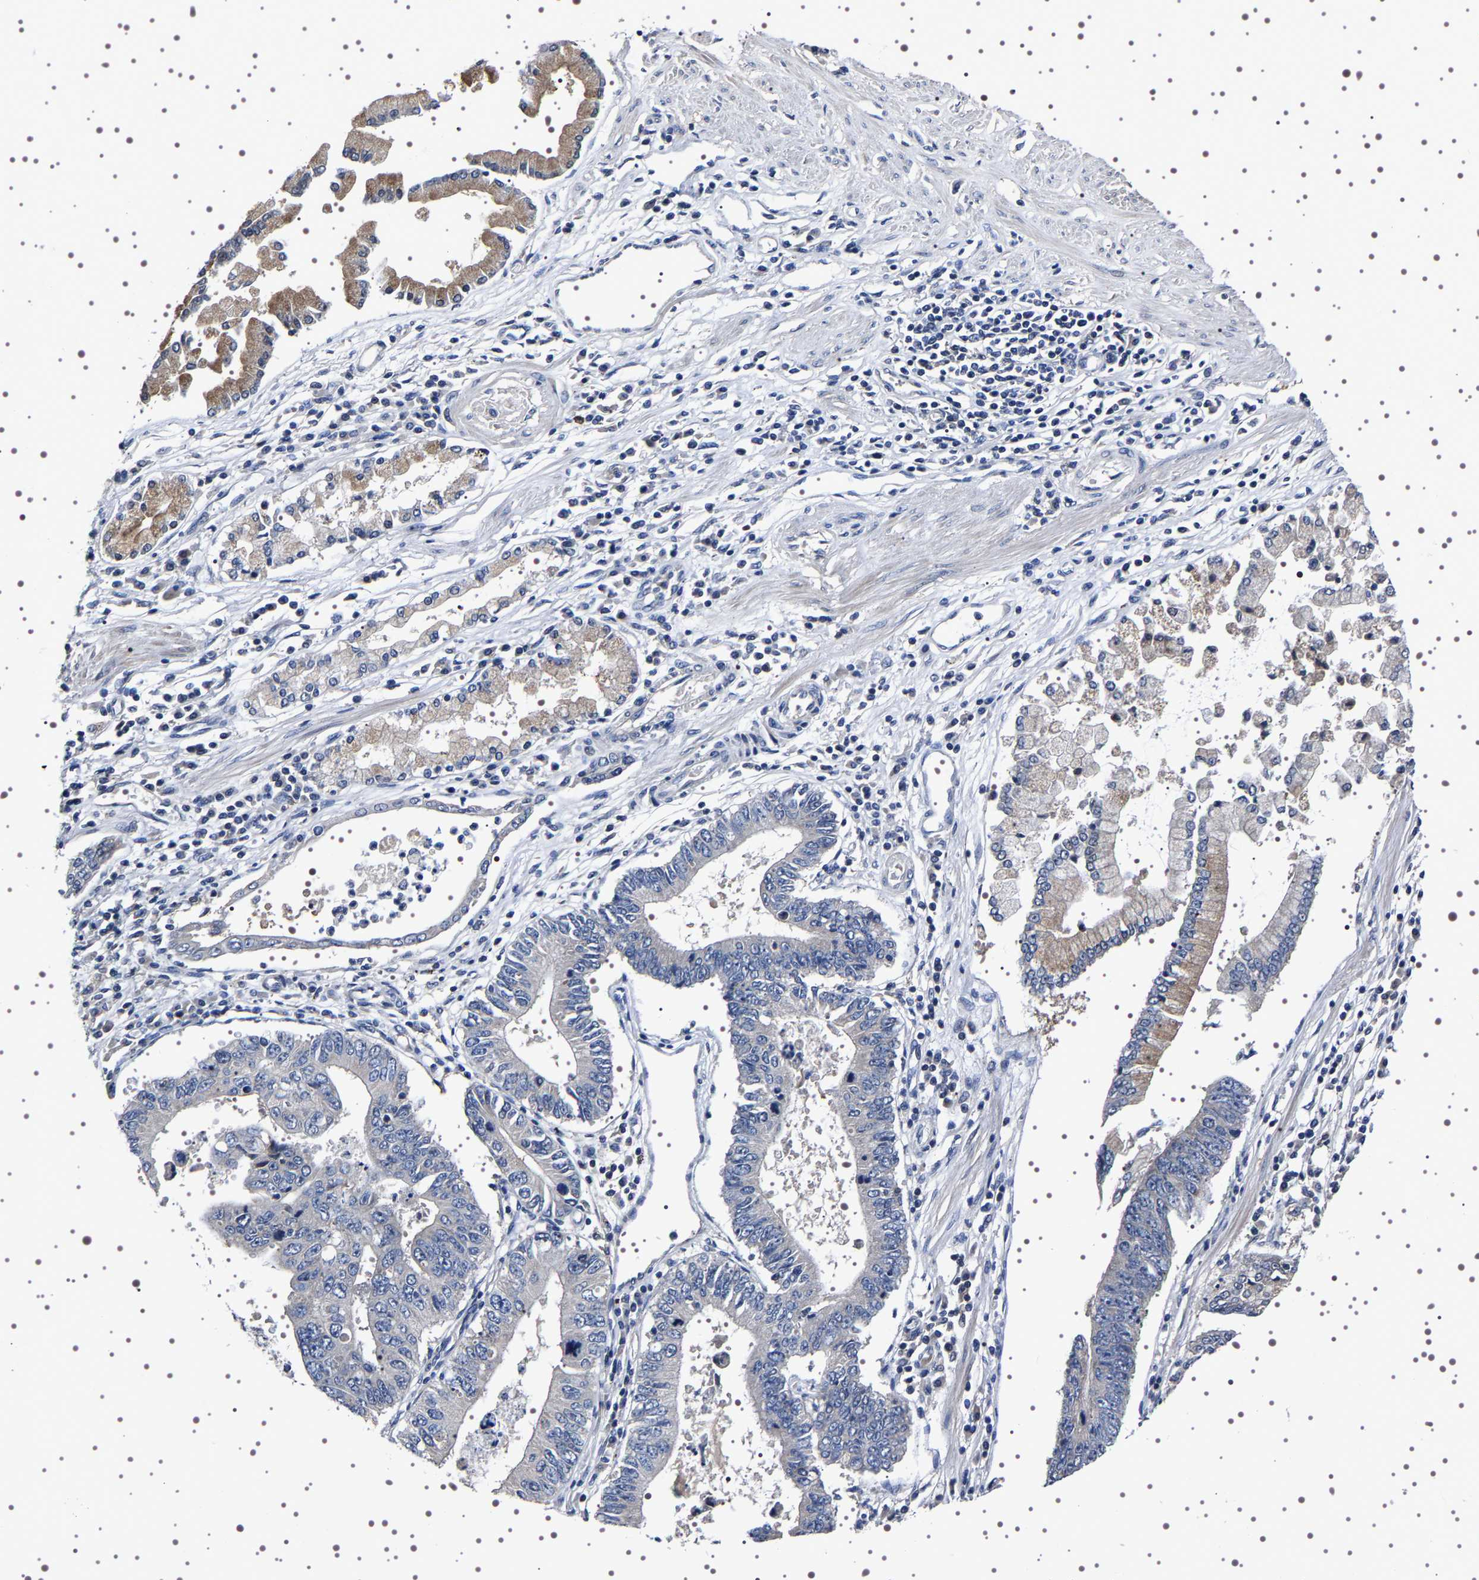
{"staining": {"intensity": "negative", "quantity": "none", "location": "none"}, "tissue": "stomach cancer", "cell_type": "Tumor cells", "image_type": "cancer", "snomed": [{"axis": "morphology", "description": "Adenocarcinoma, NOS"}, {"axis": "topography", "description": "Stomach"}], "caption": "Tumor cells are negative for brown protein staining in stomach adenocarcinoma. The staining is performed using DAB brown chromogen with nuclei counter-stained in using hematoxylin.", "gene": "TARBP1", "patient": {"sex": "male", "age": 59}}